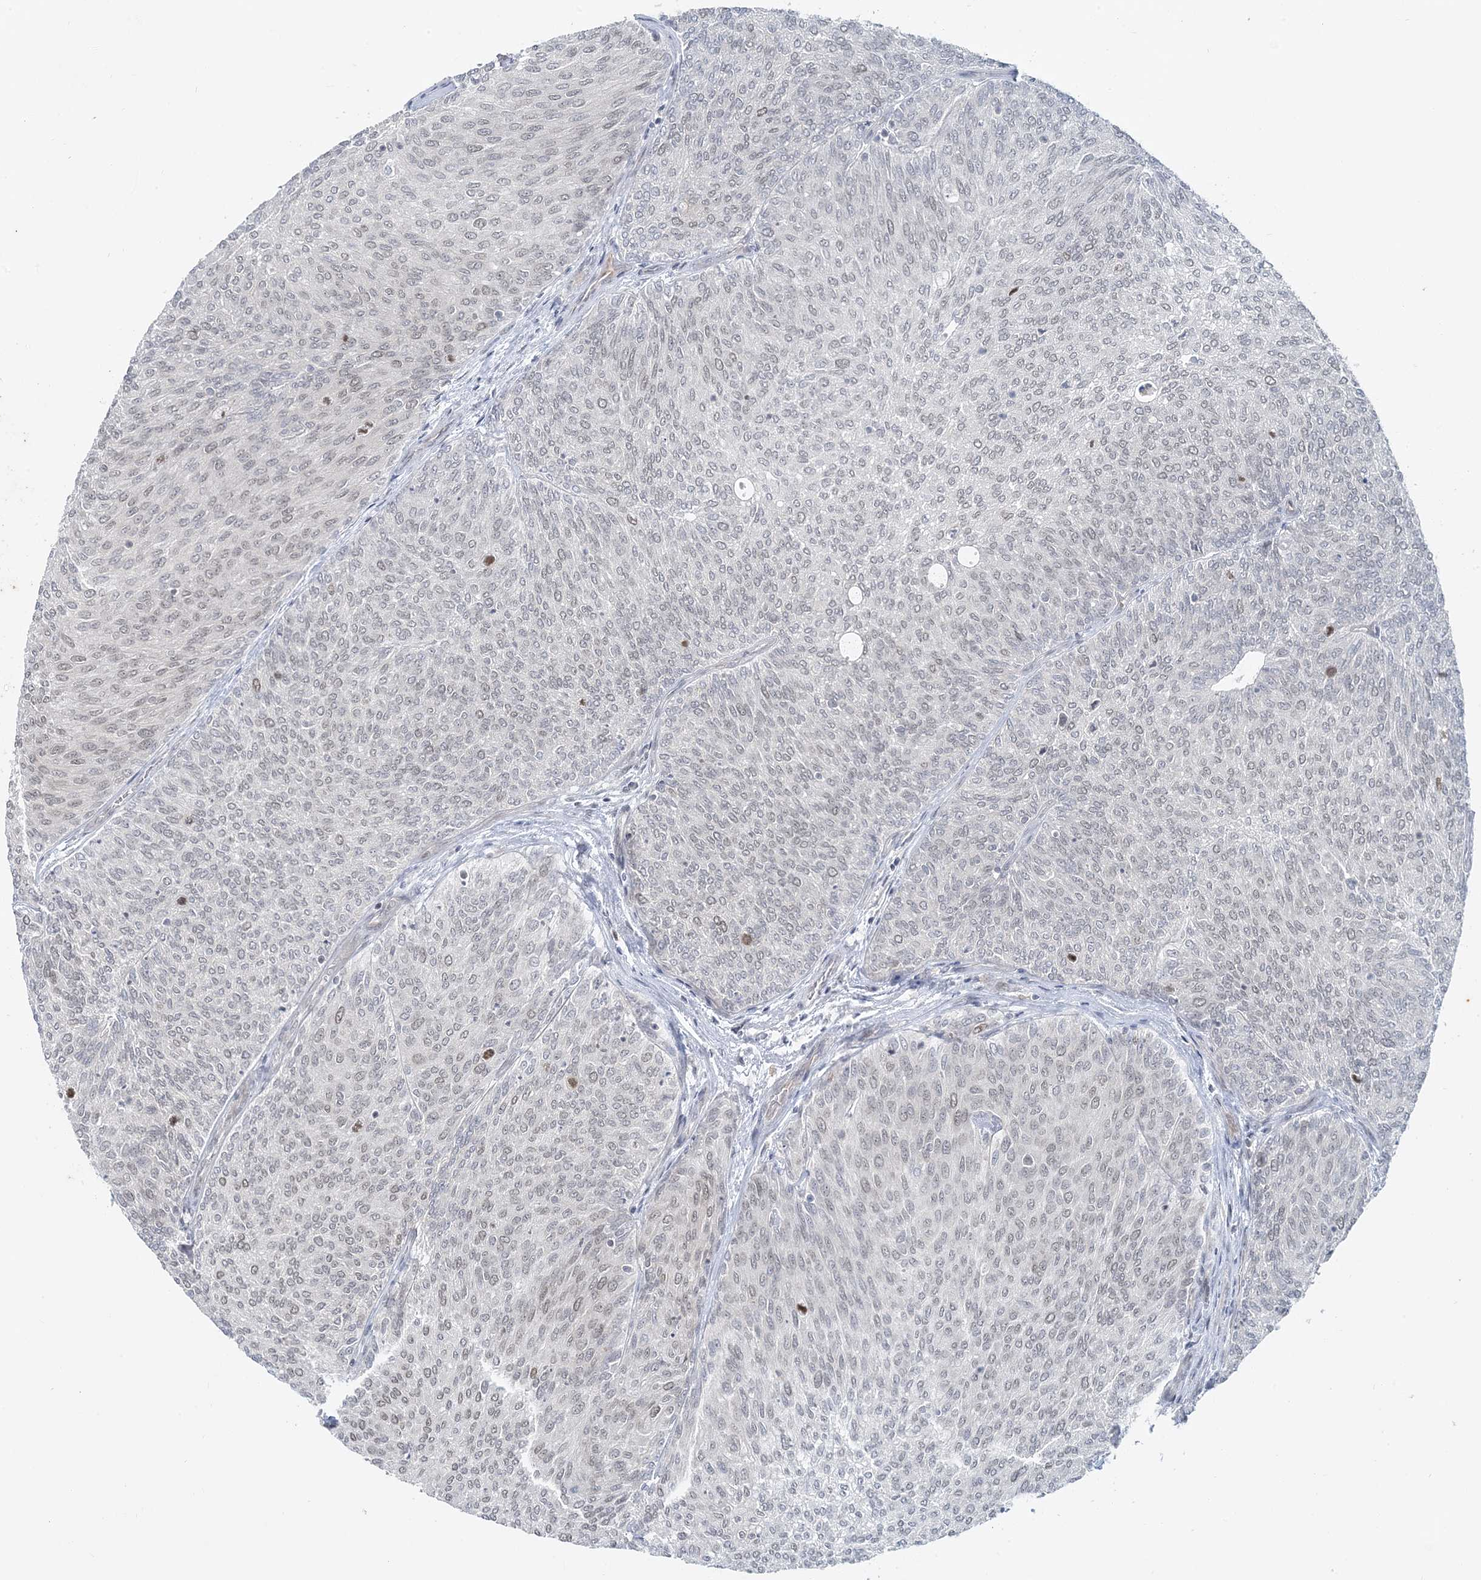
{"staining": {"intensity": "weak", "quantity": "<25%", "location": "nuclear"}, "tissue": "urothelial cancer", "cell_type": "Tumor cells", "image_type": "cancer", "snomed": [{"axis": "morphology", "description": "Urothelial carcinoma, Low grade"}, {"axis": "topography", "description": "Urinary bladder"}], "caption": "The immunohistochemistry (IHC) photomicrograph has no significant positivity in tumor cells of low-grade urothelial carcinoma tissue.", "gene": "LEXM", "patient": {"sex": "female", "age": 79}}